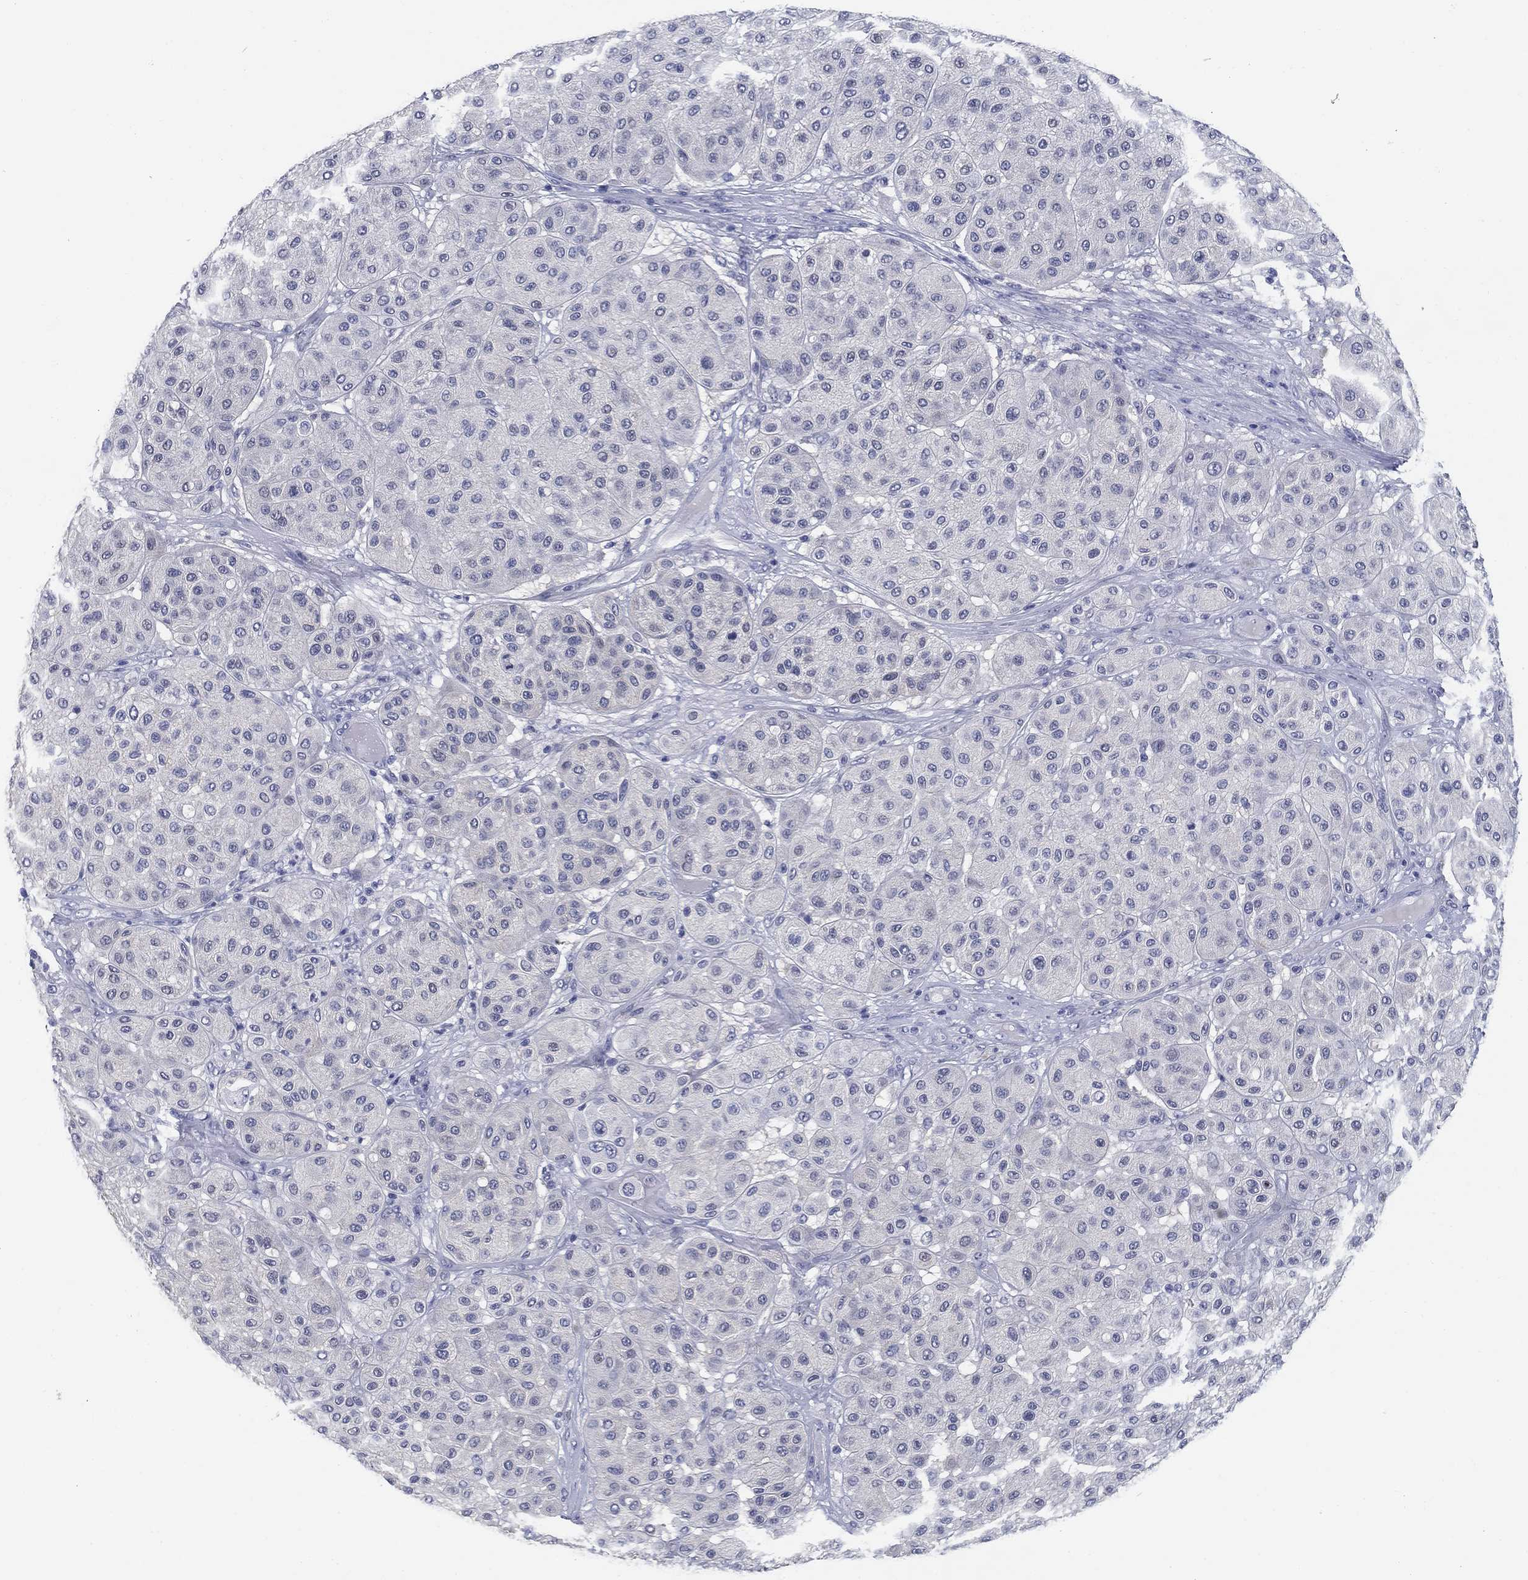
{"staining": {"intensity": "negative", "quantity": "none", "location": "none"}, "tissue": "melanoma", "cell_type": "Tumor cells", "image_type": "cancer", "snomed": [{"axis": "morphology", "description": "Malignant melanoma, Metastatic site"}, {"axis": "topography", "description": "Smooth muscle"}], "caption": "Immunohistochemistry of human melanoma shows no staining in tumor cells.", "gene": "CLUL1", "patient": {"sex": "male", "age": 41}}